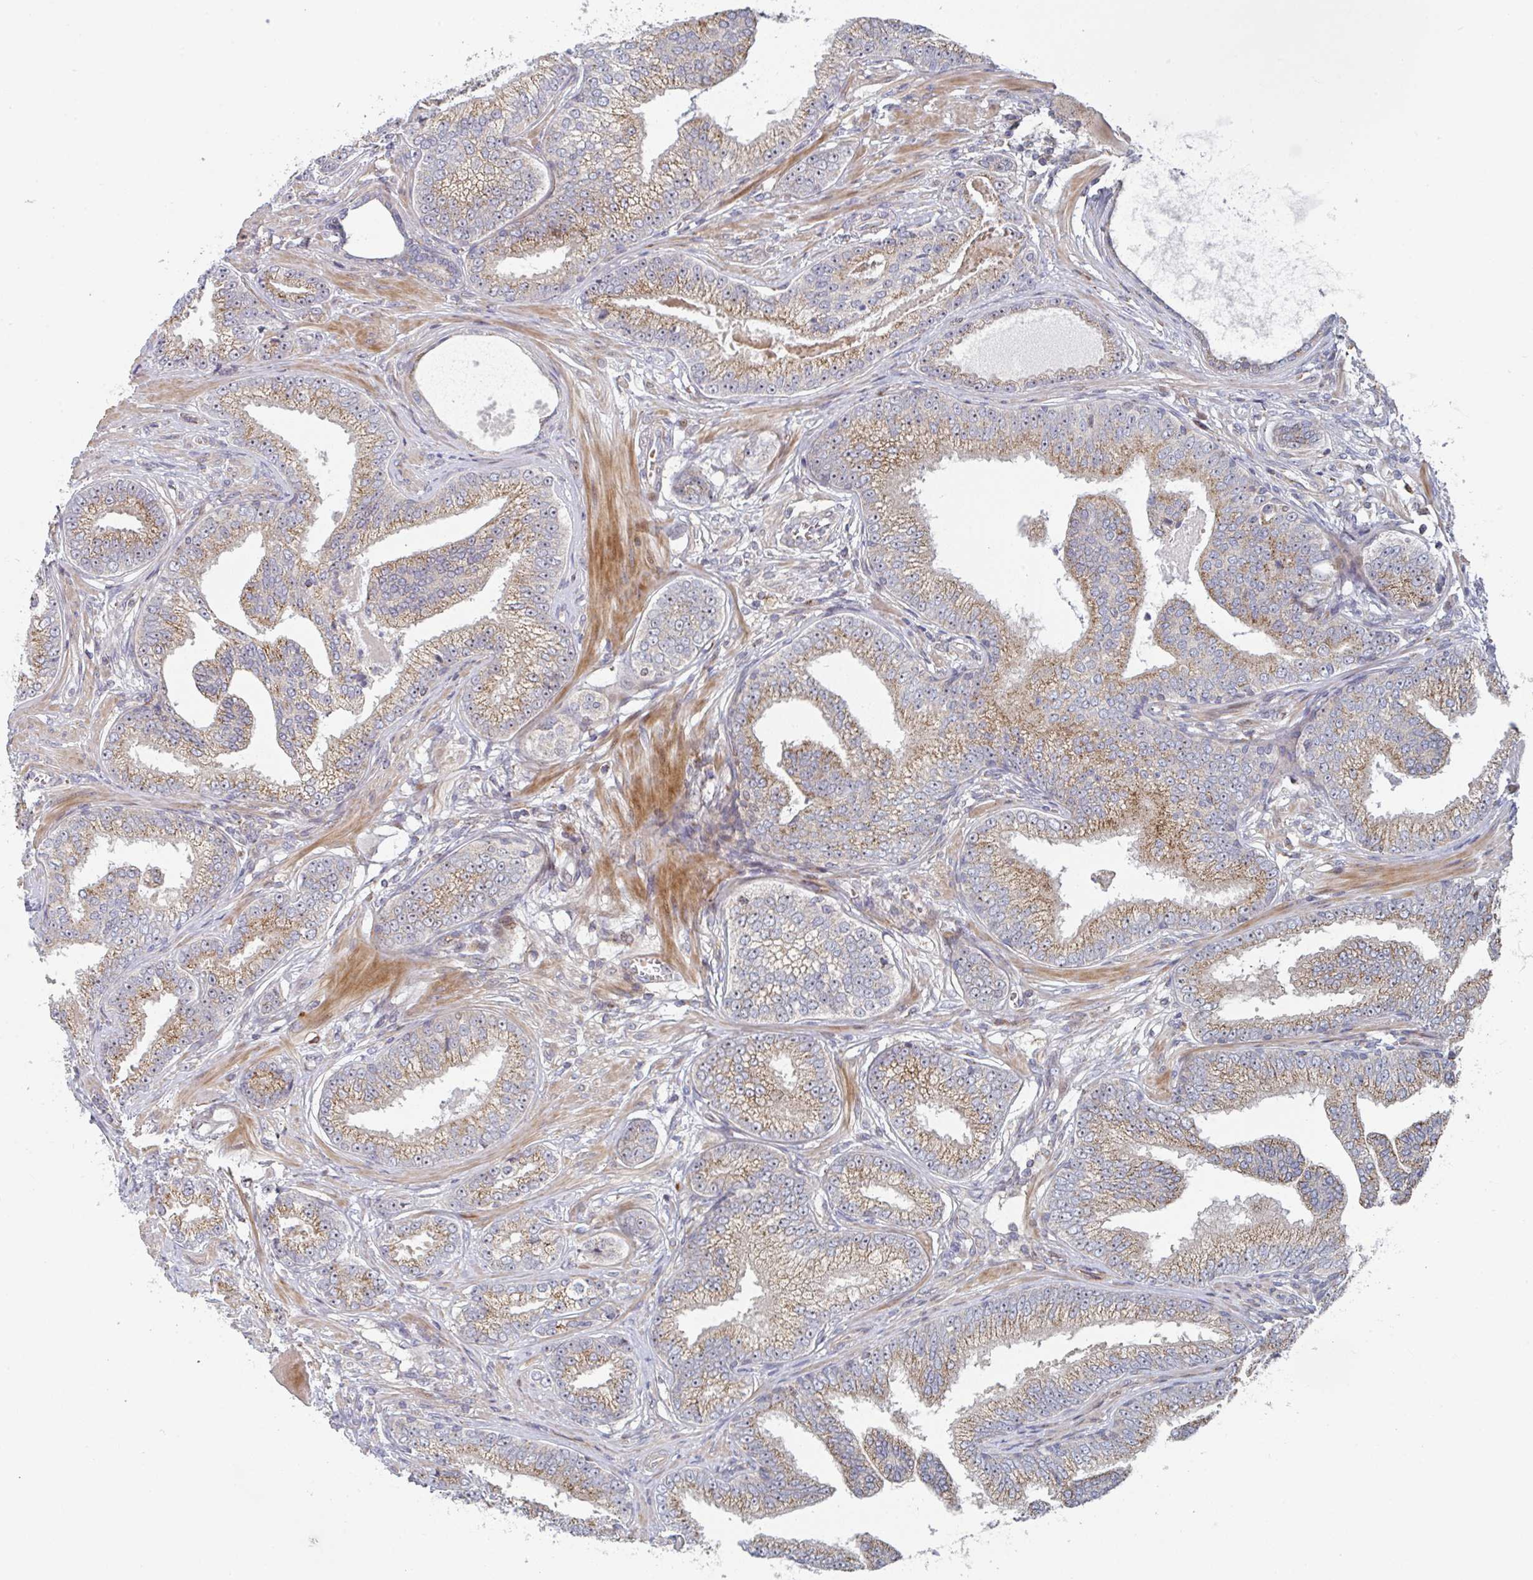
{"staining": {"intensity": "moderate", "quantity": ">75%", "location": "cytoplasmic/membranous"}, "tissue": "prostate cancer", "cell_type": "Tumor cells", "image_type": "cancer", "snomed": [{"axis": "morphology", "description": "Adenocarcinoma, Low grade"}, {"axis": "topography", "description": "Prostate"}], "caption": "IHC of human prostate cancer (low-grade adenocarcinoma) displays medium levels of moderate cytoplasmic/membranous positivity in about >75% of tumor cells. (DAB IHC with brightfield microscopy, high magnification).", "gene": "ZNF644", "patient": {"sex": "male", "age": 61}}